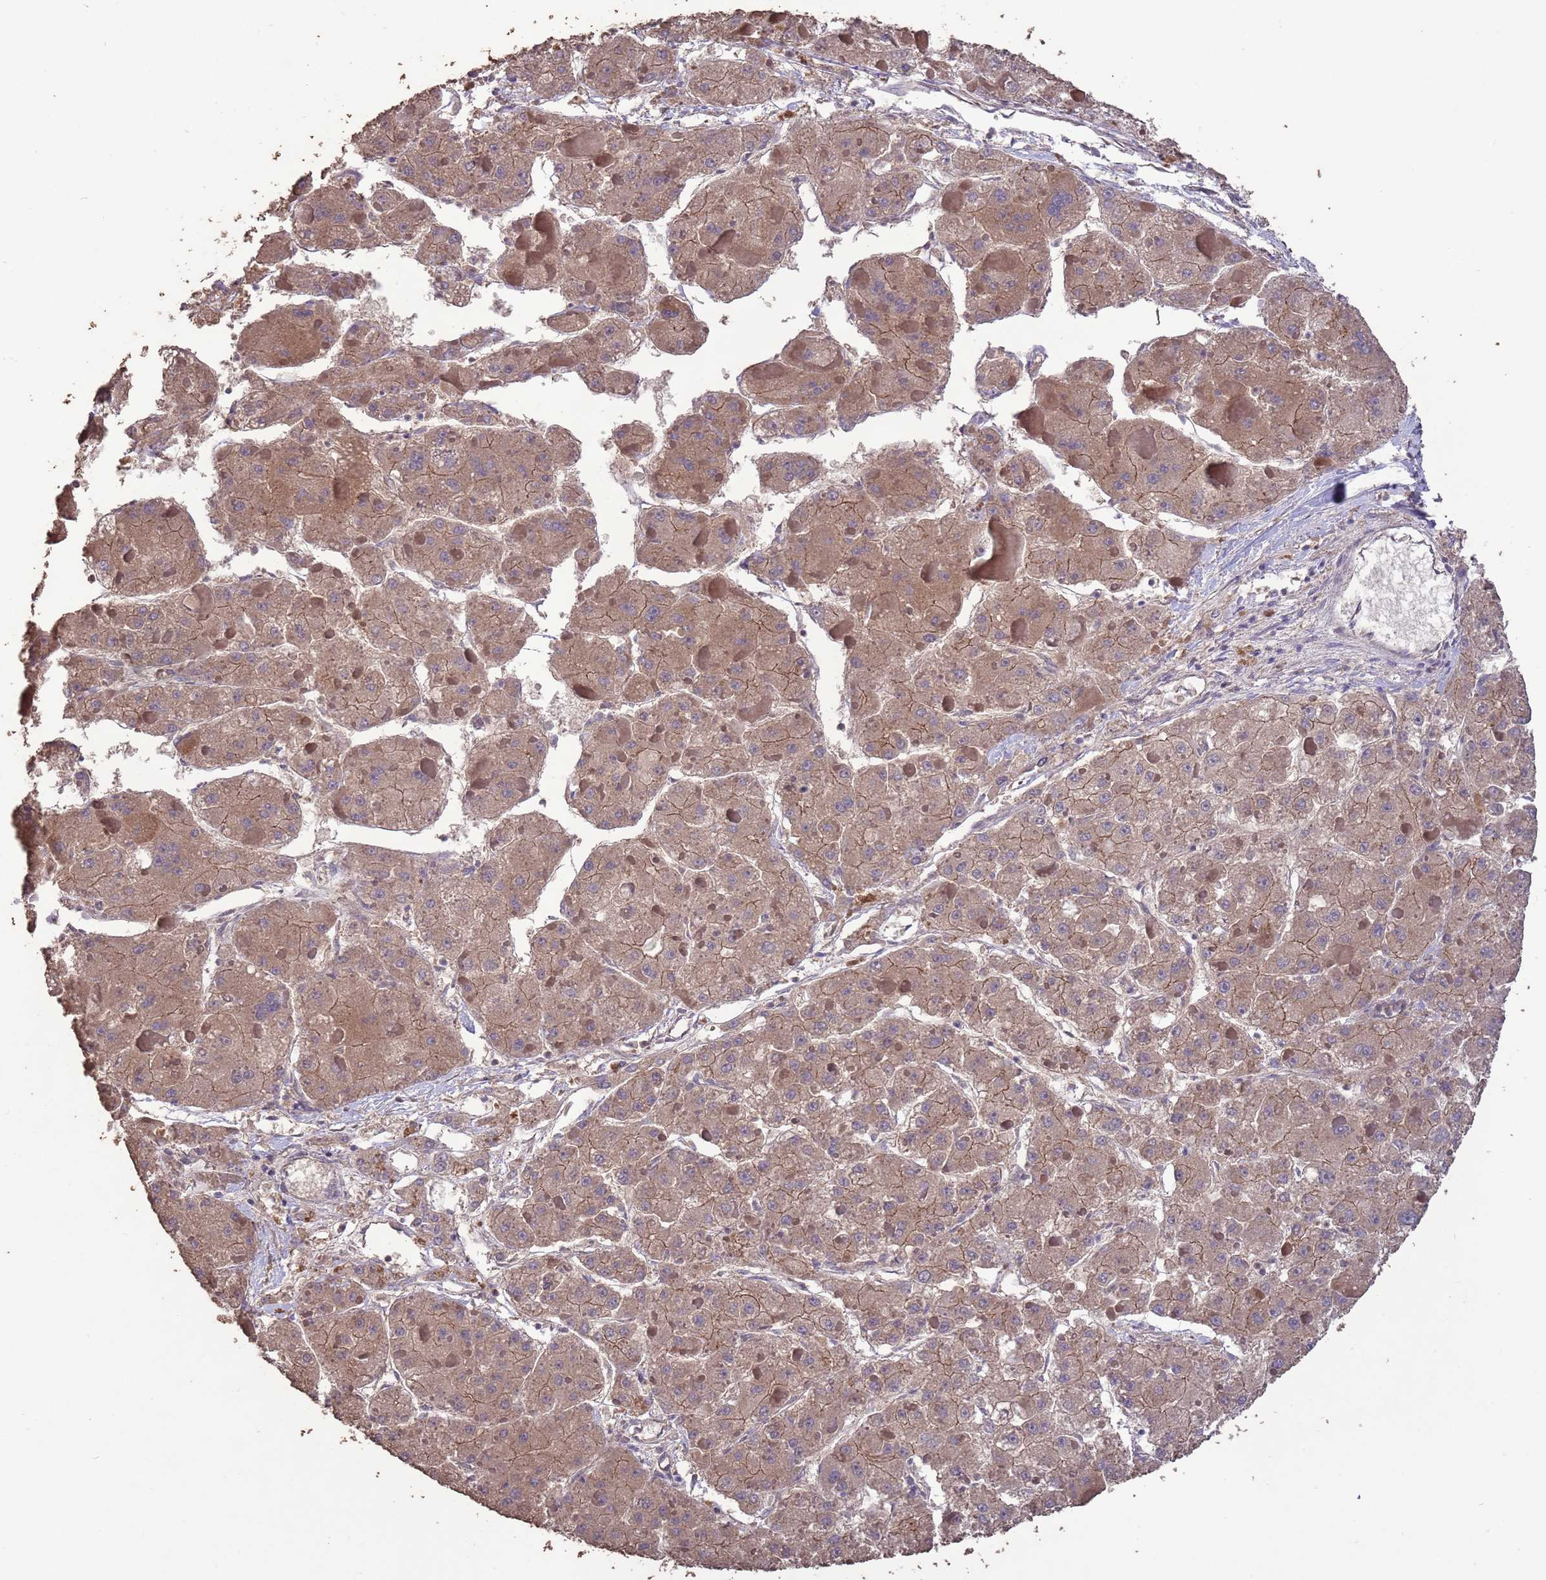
{"staining": {"intensity": "moderate", "quantity": ">75%", "location": "cytoplasmic/membranous"}, "tissue": "liver cancer", "cell_type": "Tumor cells", "image_type": "cancer", "snomed": [{"axis": "morphology", "description": "Carcinoma, Hepatocellular, NOS"}, {"axis": "topography", "description": "Liver"}], "caption": "An immunohistochemistry (IHC) histopathology image of tumor tissue is shown. Protein staining in brown highlights moderate cytoplasmic/membranous positivity in liver cancer within tumor cells.", "gene": "SLC9B2", "patient": {"sex": "female", "age": 73}}